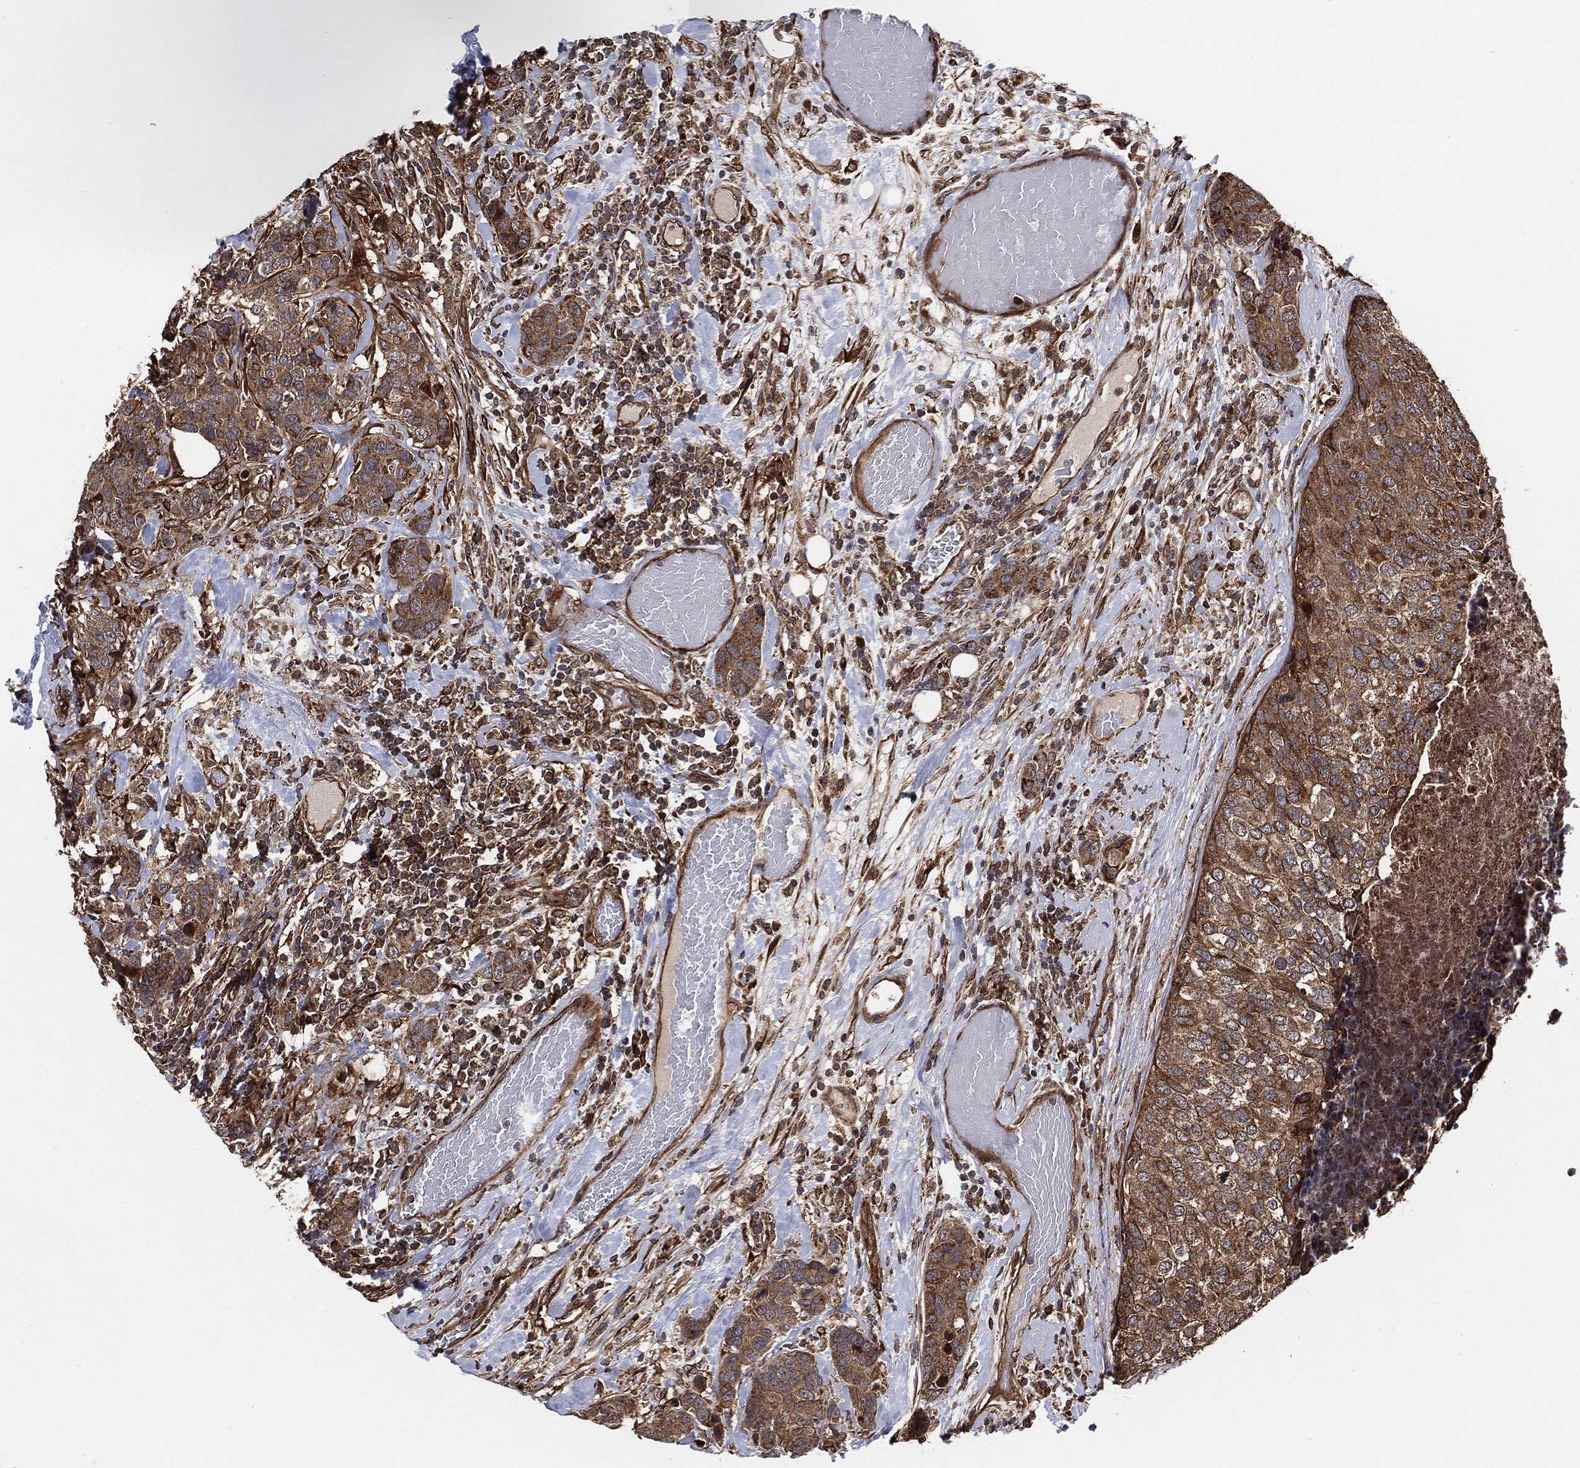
{"staining": {"intensity": "moderate", "quantity": ">75%", "location": "cytoplasmic/membranous"}, "tissue": "breast cancer", "cell_type": "Tumor cells", "image_type": "cancer", "snomed": [{"axis": "morphology", "description": "Lobular carcinoma"}, {"axis": "topography", "description": "Breast"}], "caption": "This micrograph reveals IHC staining of human breast cancer (lobular carcinoma), with medium moderate cytoplasmic/membranous staining in about >75% of tumor cells.", "gene": "BCAR1", "patient": {"sex": "female", "age": 59}}